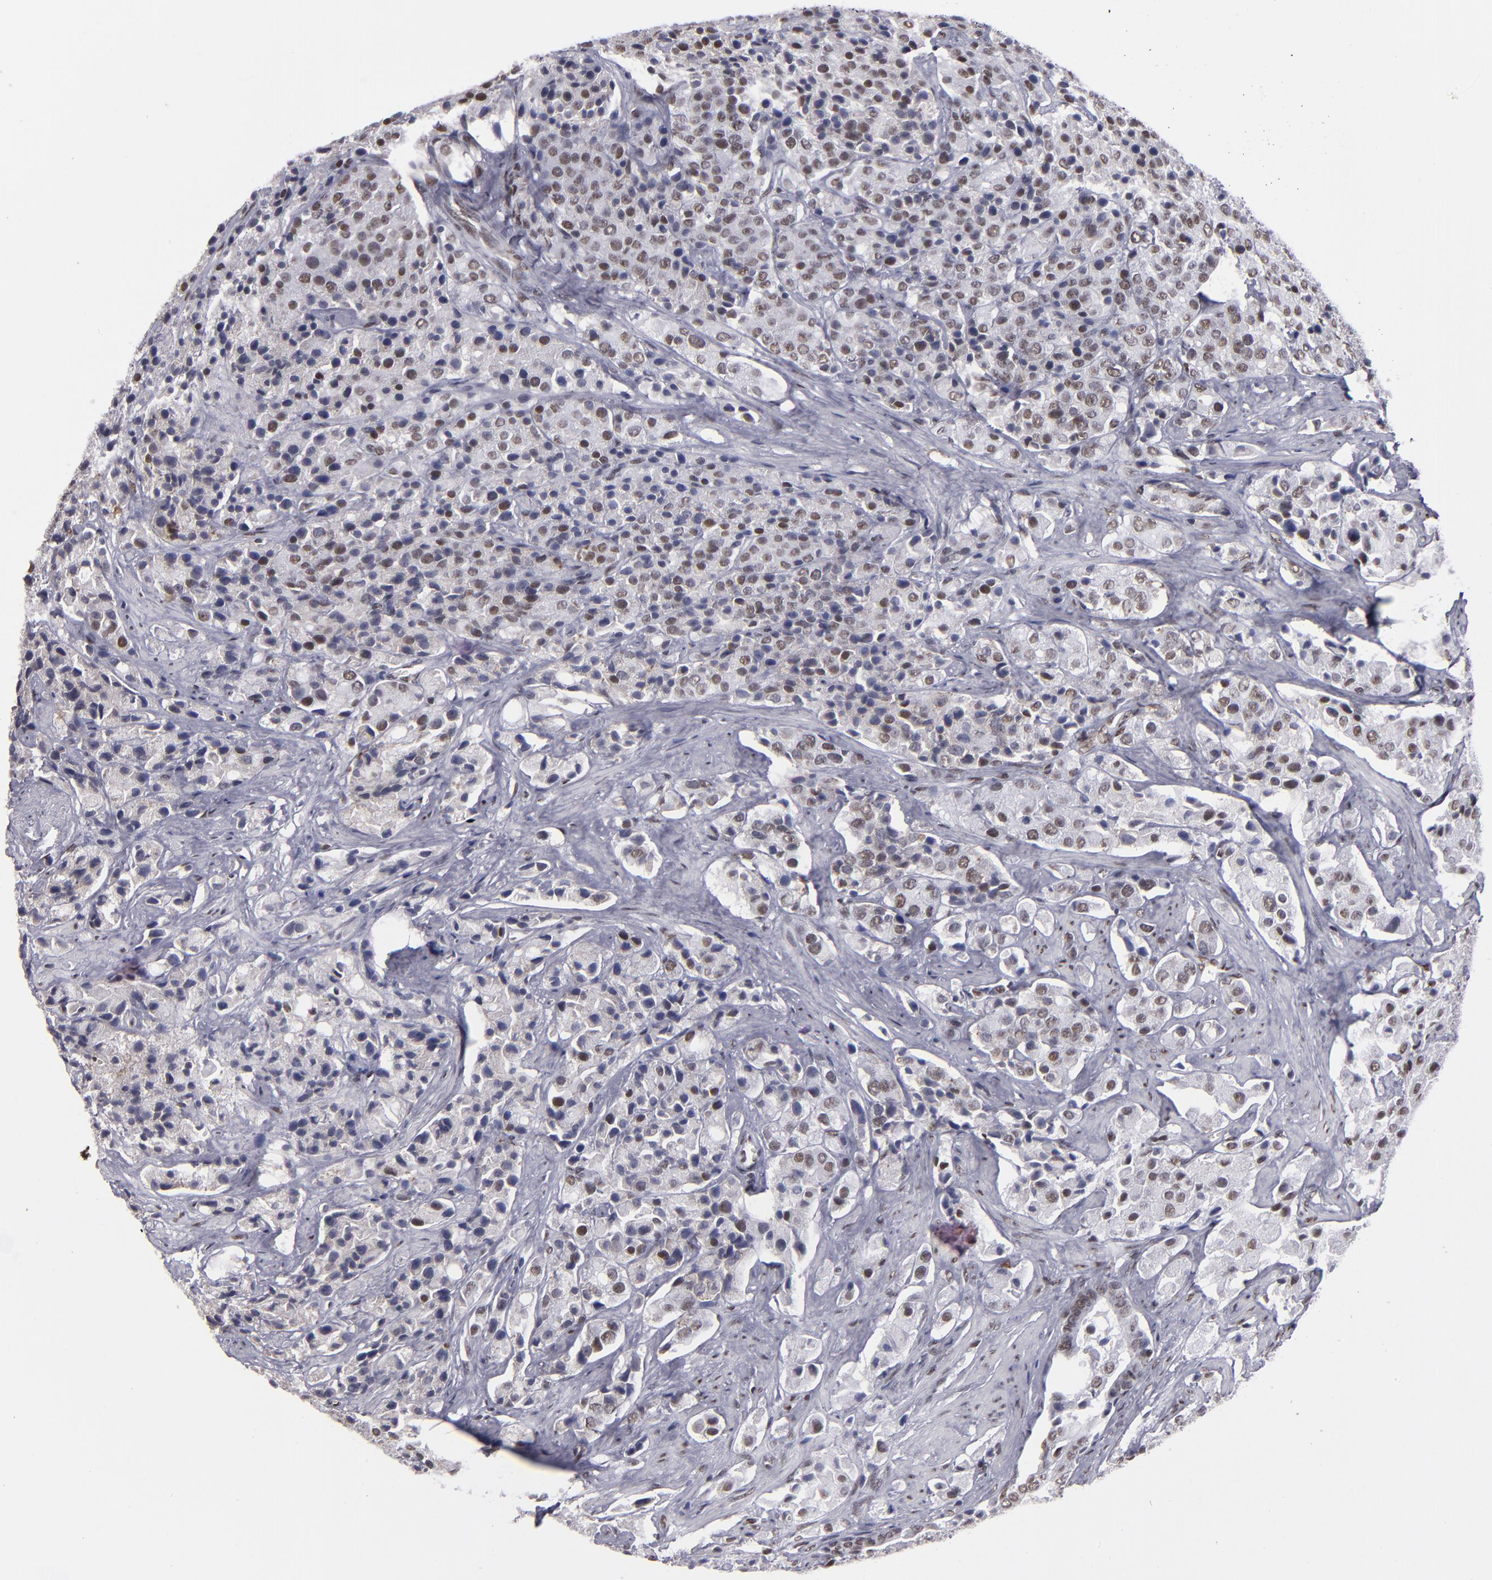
{"staining": {"intensity": "weak", "quantity": "25%-75%", "location": "nuclear"}, "tissue": "prostate cancer", "cell_type": "Tumor cells", "image_type": "cancer", "snomed": [{"axis": "morphology", "description": "Adenocarcinoma, Medium grade"}, {"axis": "topography", "description": "Prostate"}], "caption": "Protein expression analysis of human prostate cancer (adenocarcinoma (medium-grade)) reveals weak nuclear positivity in approximately 25%-75% of tumor cells.", "gene": "TERF2", "patient": {"sex": "male", "age": 70}}